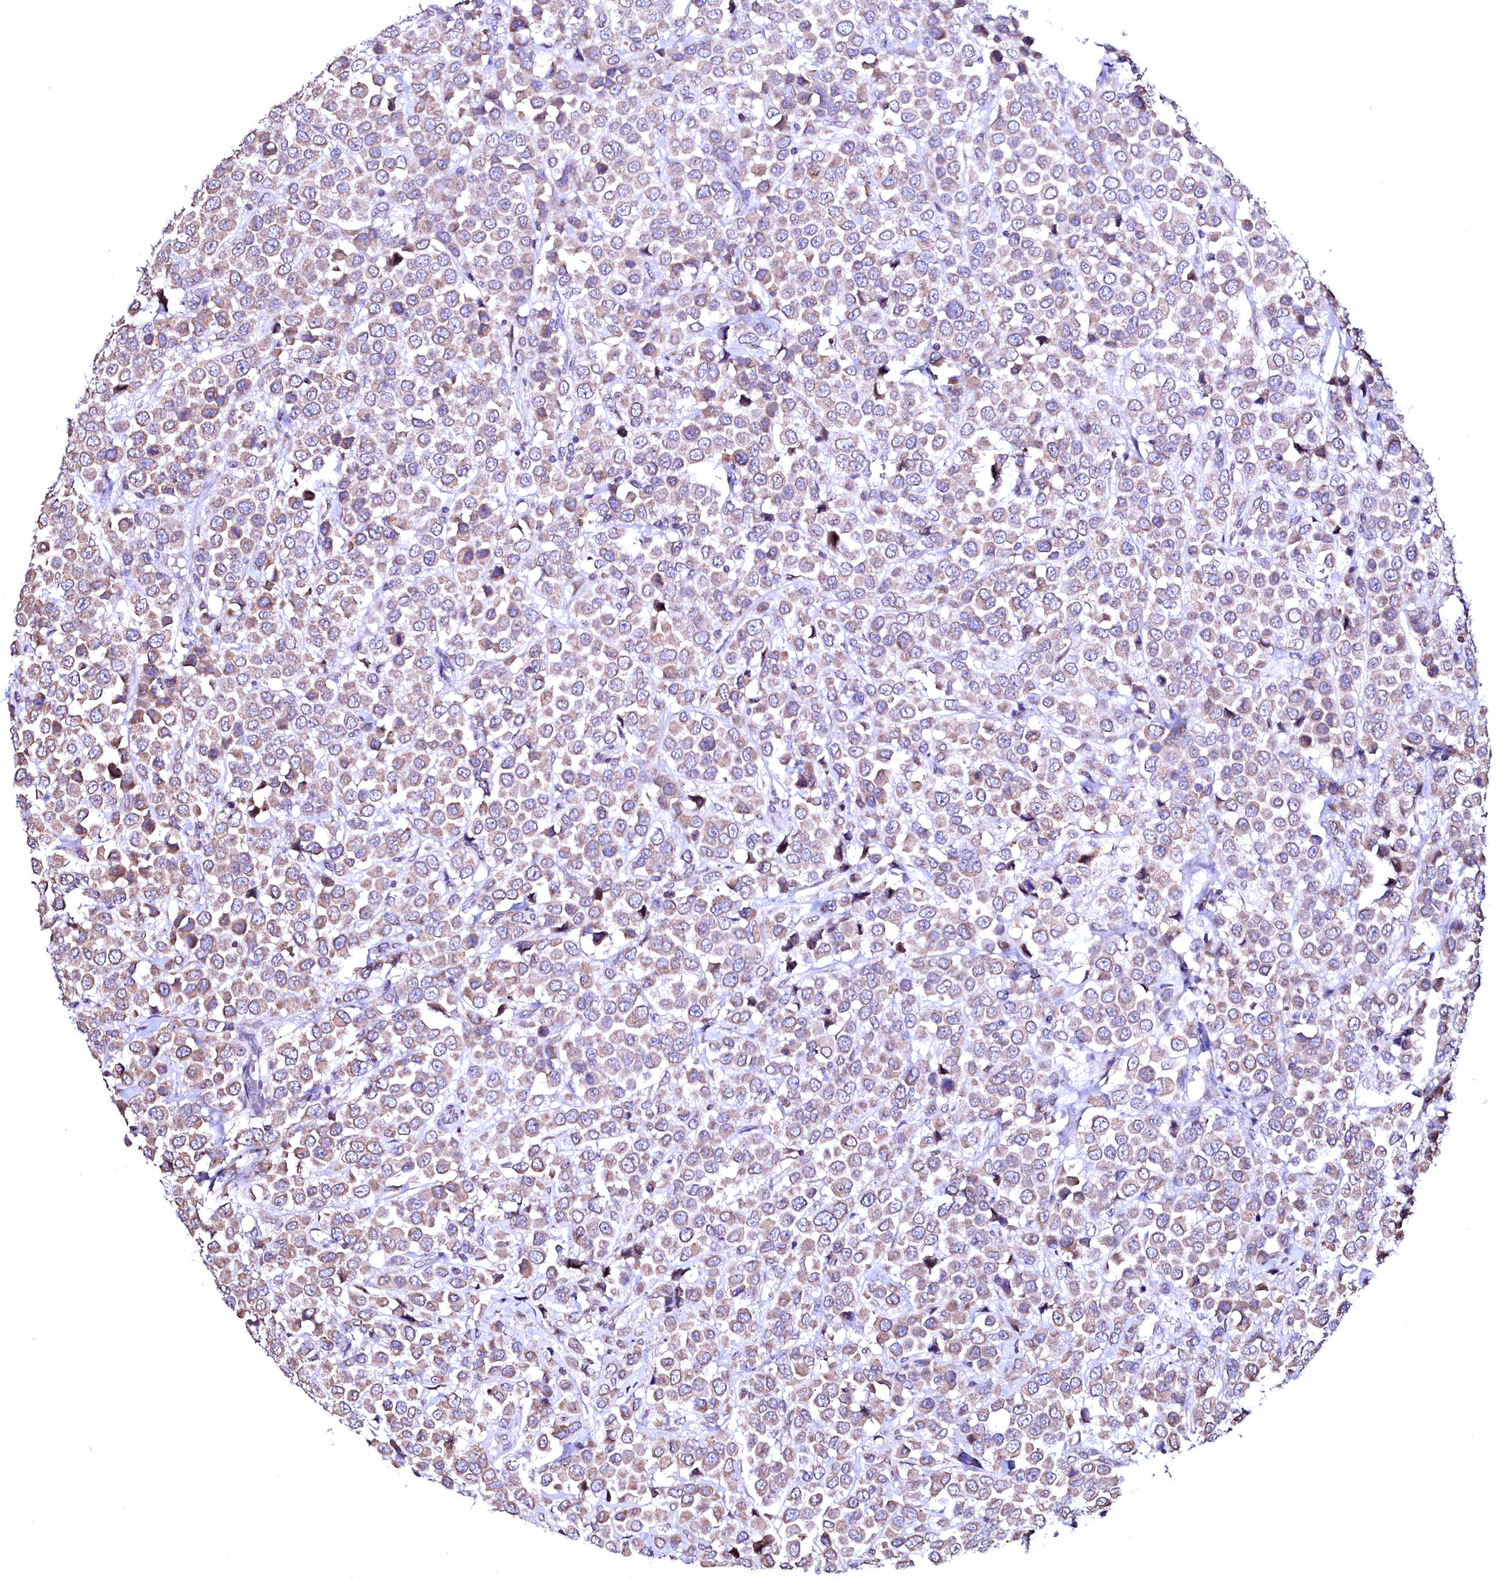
{"staining": {"intensity": "weak", "quantity": ">75%", "location": "cytoplasmic/membranous"}, "tissue": "breast cancer", "cell_type": "Tumor cells", "image_type": "cancer", "snomed": [{"axis": "morphology", "description": "Duct carcinoma"}, {"axis": "topography", "description": "Breast"}], "caption": "Immunohistochemical staining of human intraductal carcinoma (breast) displays low levels of weak cytoplasmic/membranous positivity in about >75% of tumor cells.", "gene": "HAND1", "patient": {"sex": "female", "age": 61}}